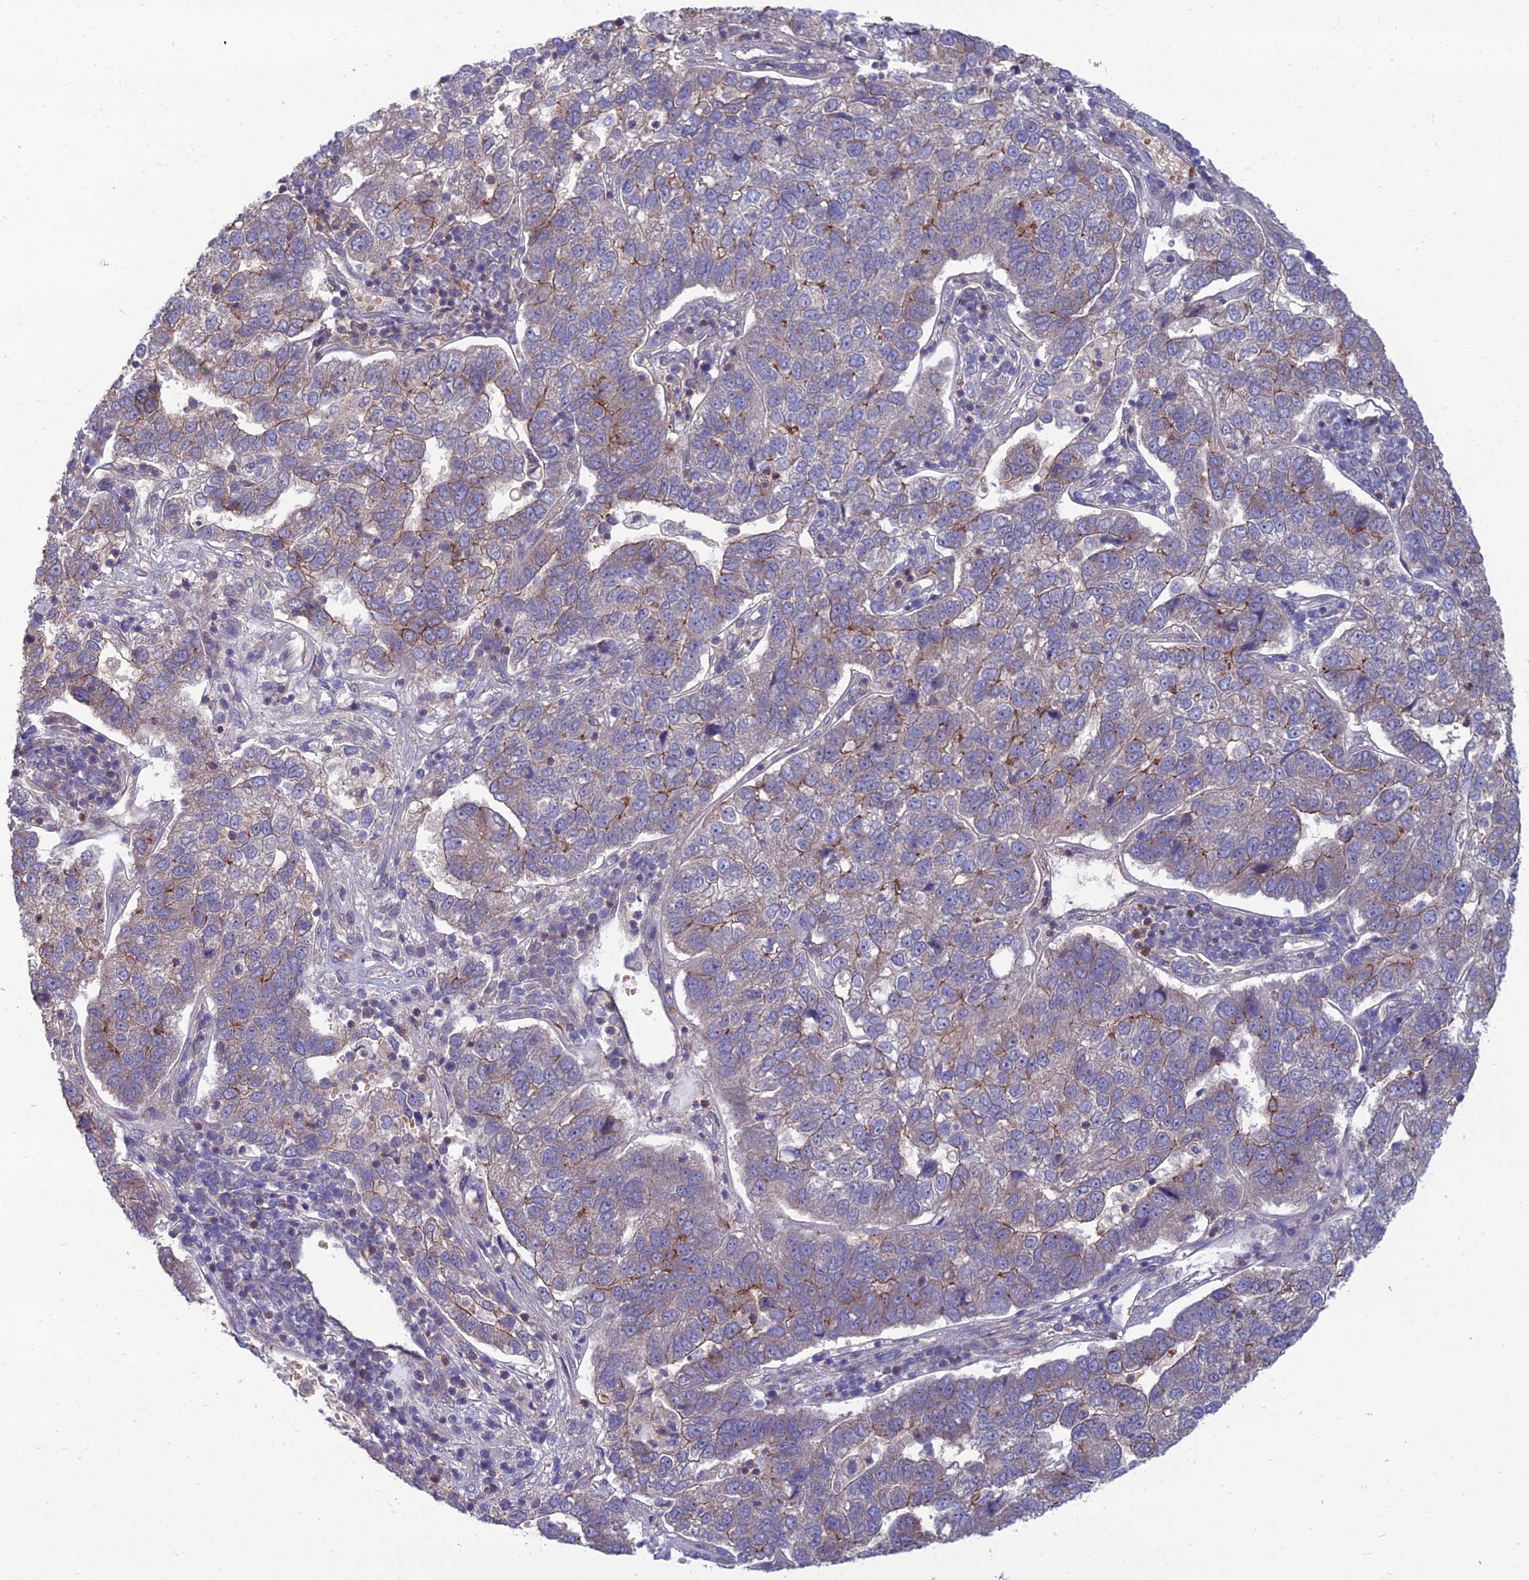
{"staining": {"intensity": "moderate", "quantity": "<25%", "location": "cytoplasmic/membranous"}, "tissue": "pancreatic cancer", "cell_type": "Tumor cells", "image_type": "cancer", "snomed": [{"axis": "morphology", "description": "Adenocarcinoma, NOS"}, {"axis": "topography", "description": "Pancreas"}], "caption": "Immunohistochemical staining of human adenocarcinoma (pancreatic) exhibits low levels of moderate cytoplasmic/membranous staining in approximately <25% of tumor cells.", "gene": "OPA3", "patient": {"sex": "female", "age": 61}}